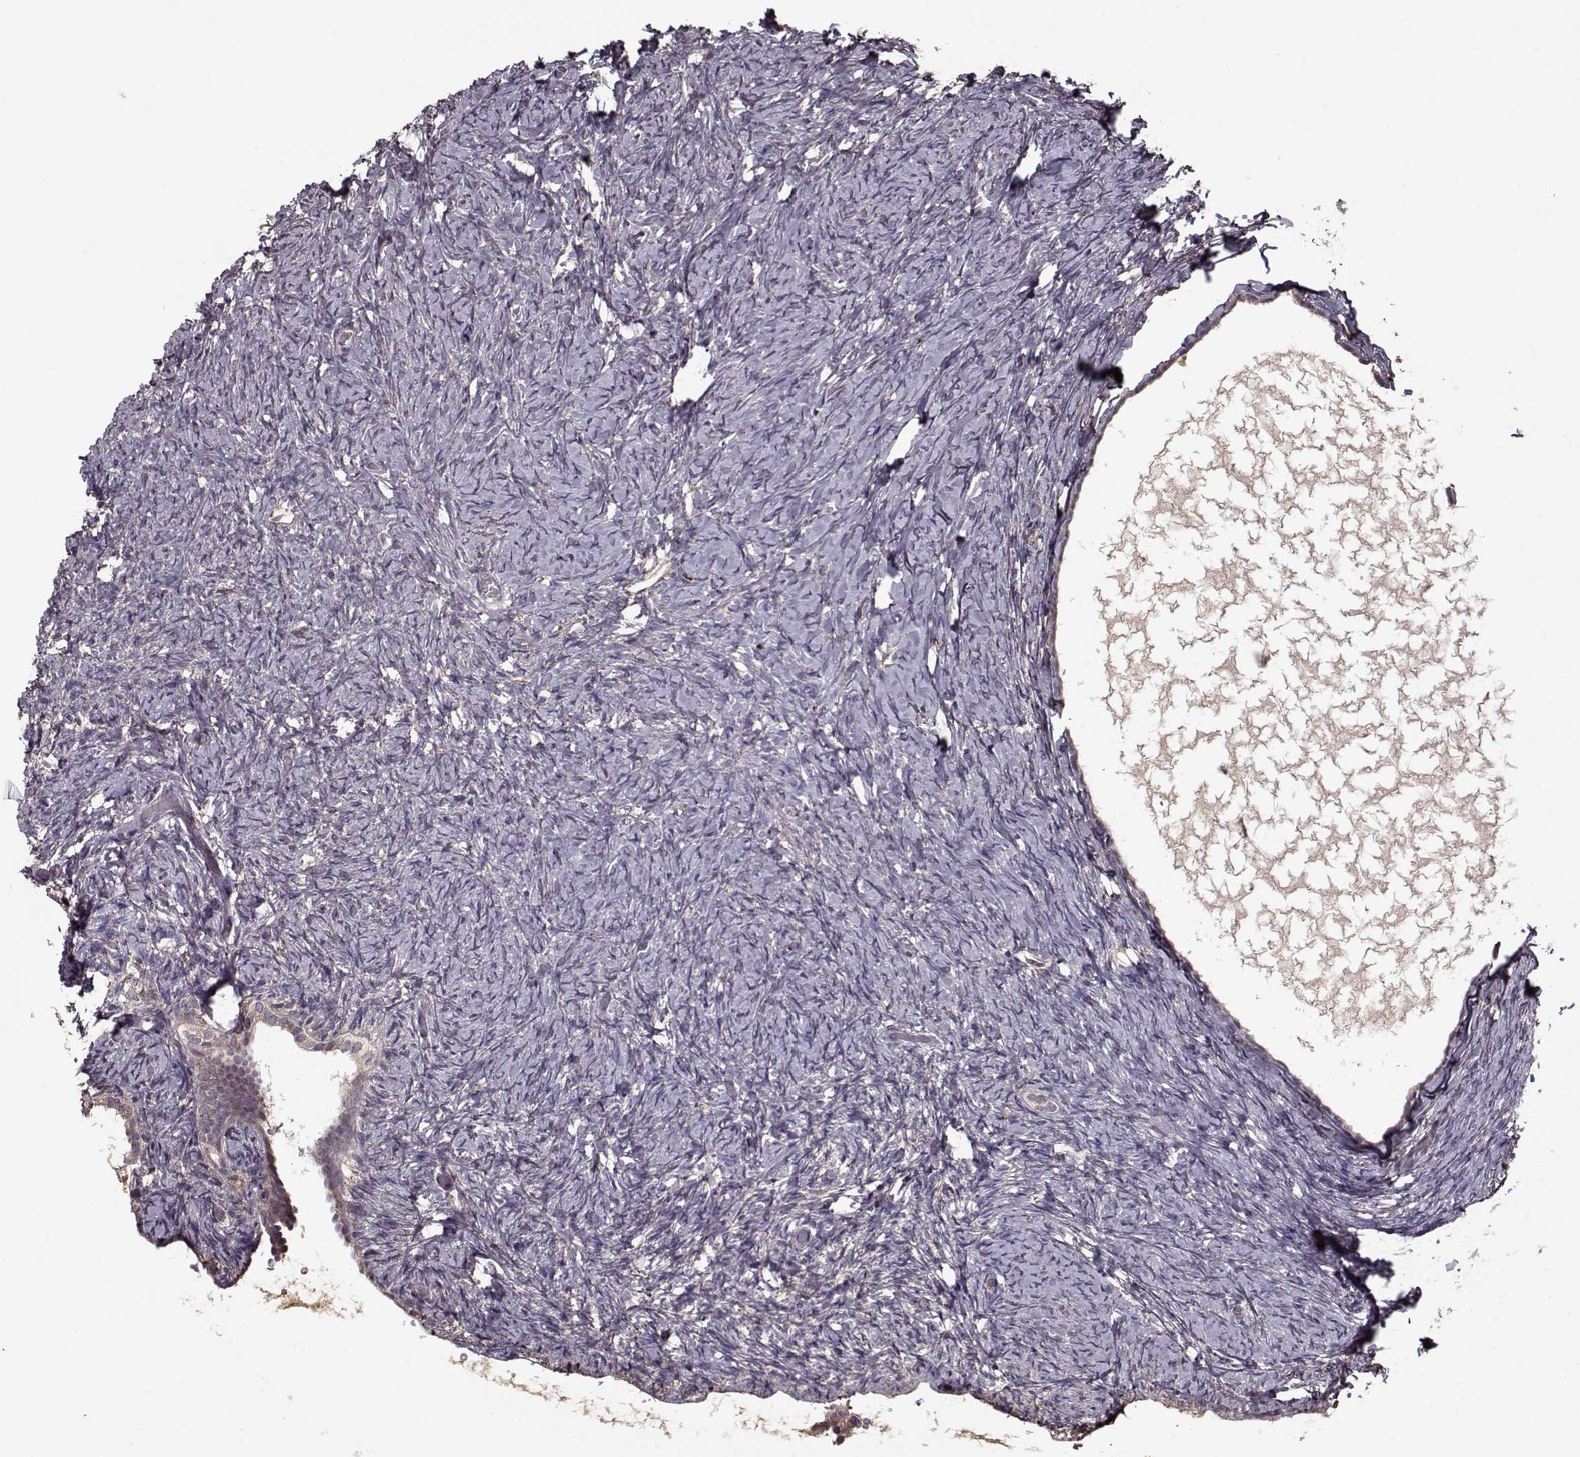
{"staining": {"intensity": "negative", "quantity": "none", "location": "none"}, "tissue": "ovary", "cell_type": "Ovarian stroma cells", "image_type": "normal", "snomed": [{"axis": "morphology", "description": "Normal tissue, NOS"}, {"axis": "topography", "description": "Ovary"}], "caption": "Ovary stained for a protein using IHC shows no expression ovarian stroma cells.", "gene": "IMMP1L", "patient": {"sex": "female", "age": 39}}